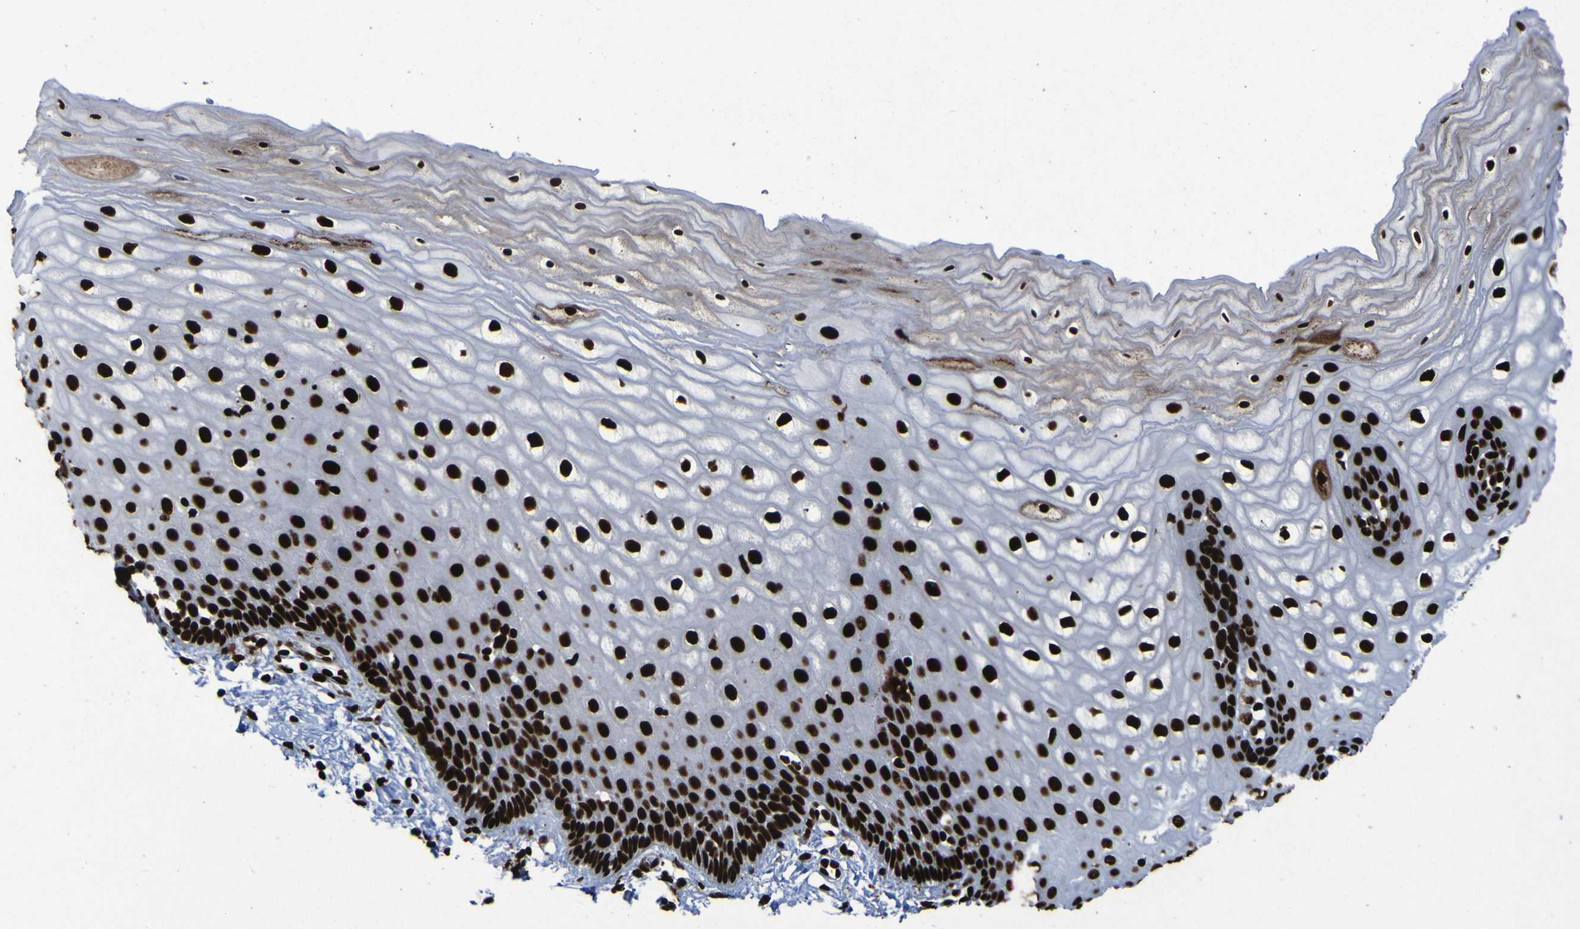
{"staining": {"intensity": "strong", "quantity": ">75%", "location": "nuclear"}, "tissue": "cervix", "cell_type": "Squamous epithelial cells", "image_type": "normal", "snomed": [{"axis": "morphology", "description": "Normal tissue, NOS"}, {"axis": "topography", "description": "Cervix"}], "caption": "Immunohistochemistry (IHC) image of unremarkable cervix stained for a protein (brown), which displays high levels of strong nuclear staining in about >75% of squamous epithelial cells.", "gene": "NPM1", "patient": {"sex": "female", "age": 55}}